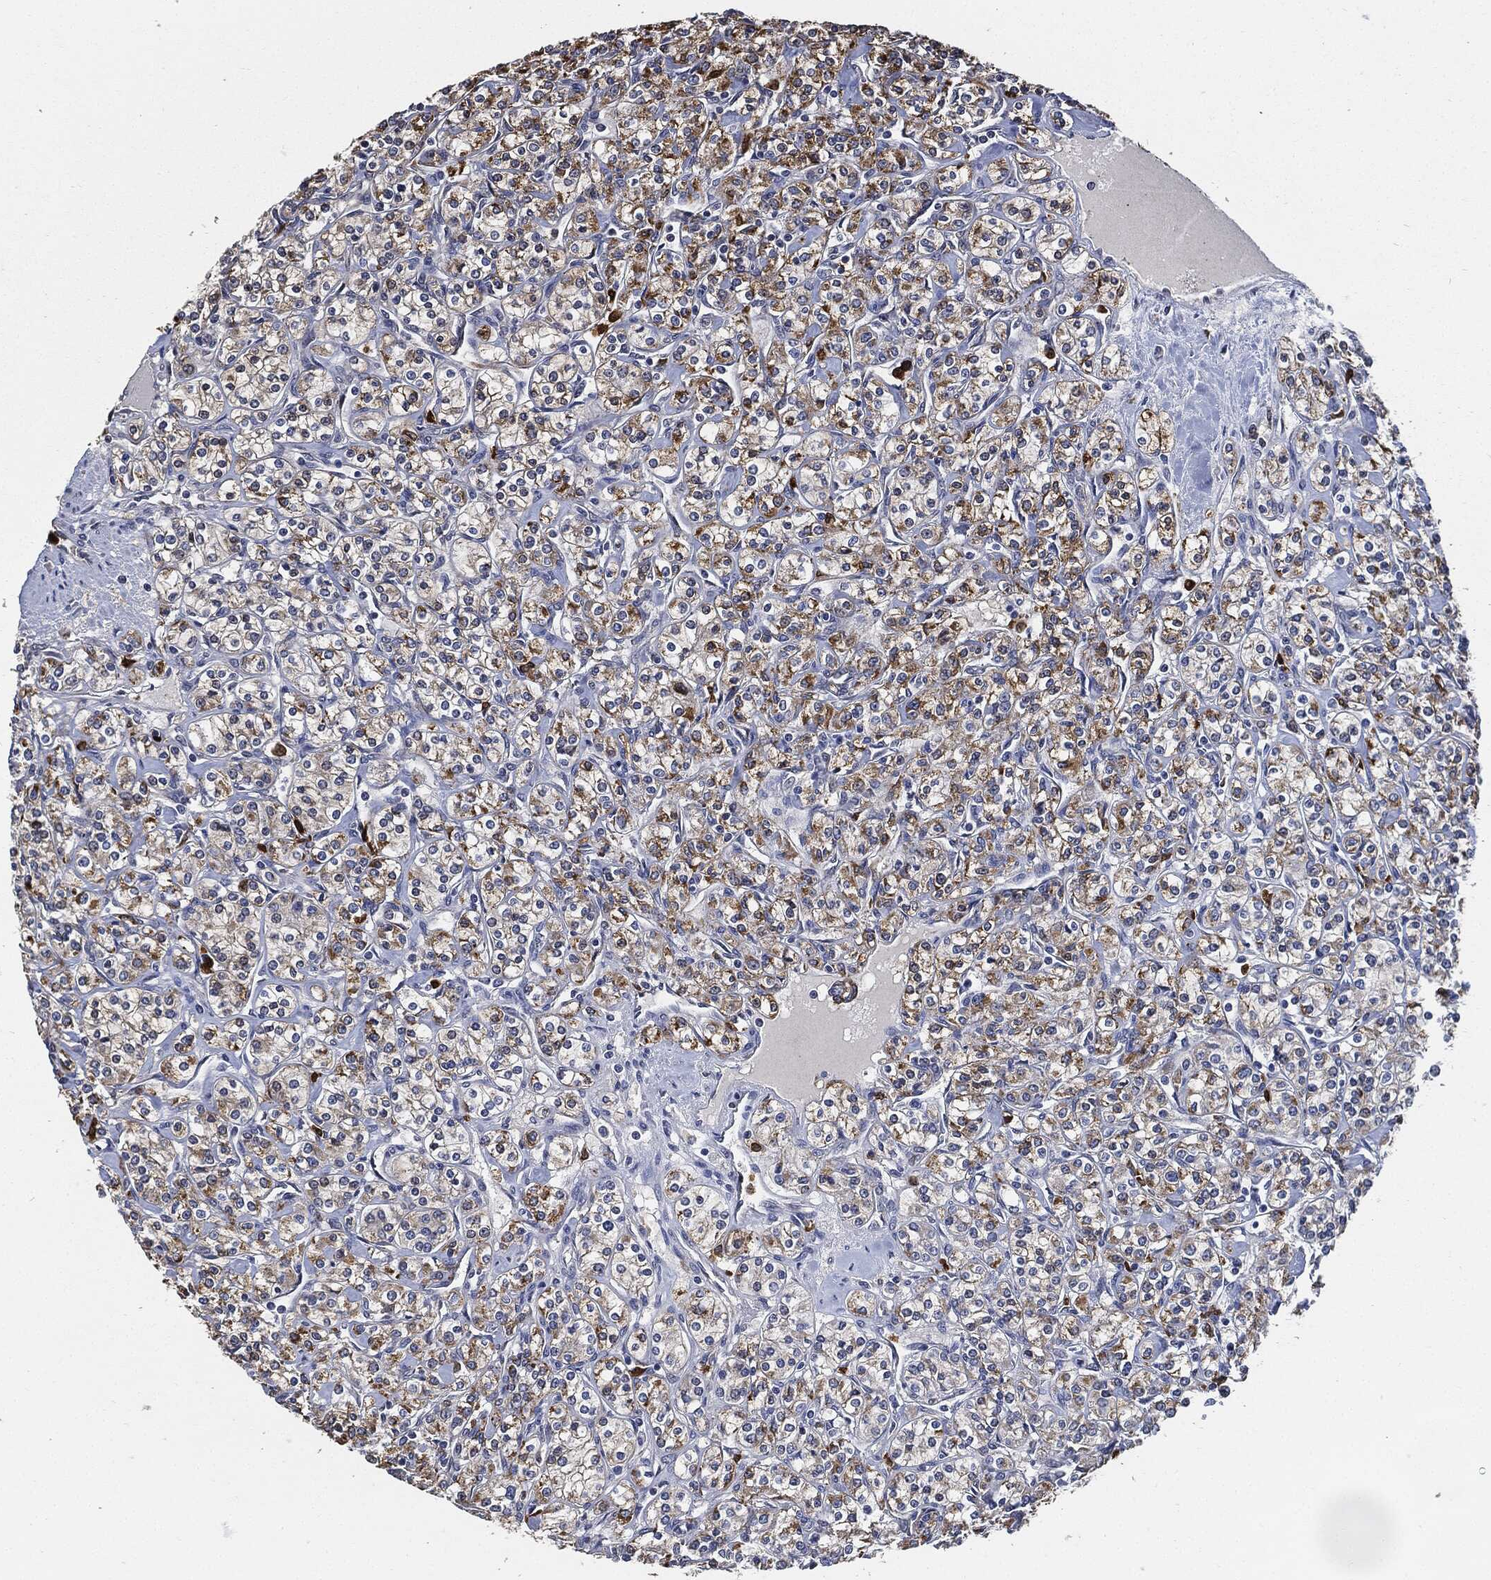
{"staining": {"intensity": "moderate", "quantity": ">75%", "location": "cytoplasmic/membranous"}, "tissue": "renal cancer", "cell_type": "Tumor cells", "image_type": "cancer", "snomed": [{"axis": "morphology", "description": "Adenocarcinoma, NOS"}, {"axis": "topography", "description": "Kidney"}], "caption": "Renal cancer (adenocarcinoma) was stained to show a protein in brown. There is medium levels of moderate cytoplasmic/membranous staining in approximately >75% of tumor cells.", "gene": "S100A9", "patient": {"sex": "male", "age": 77}}